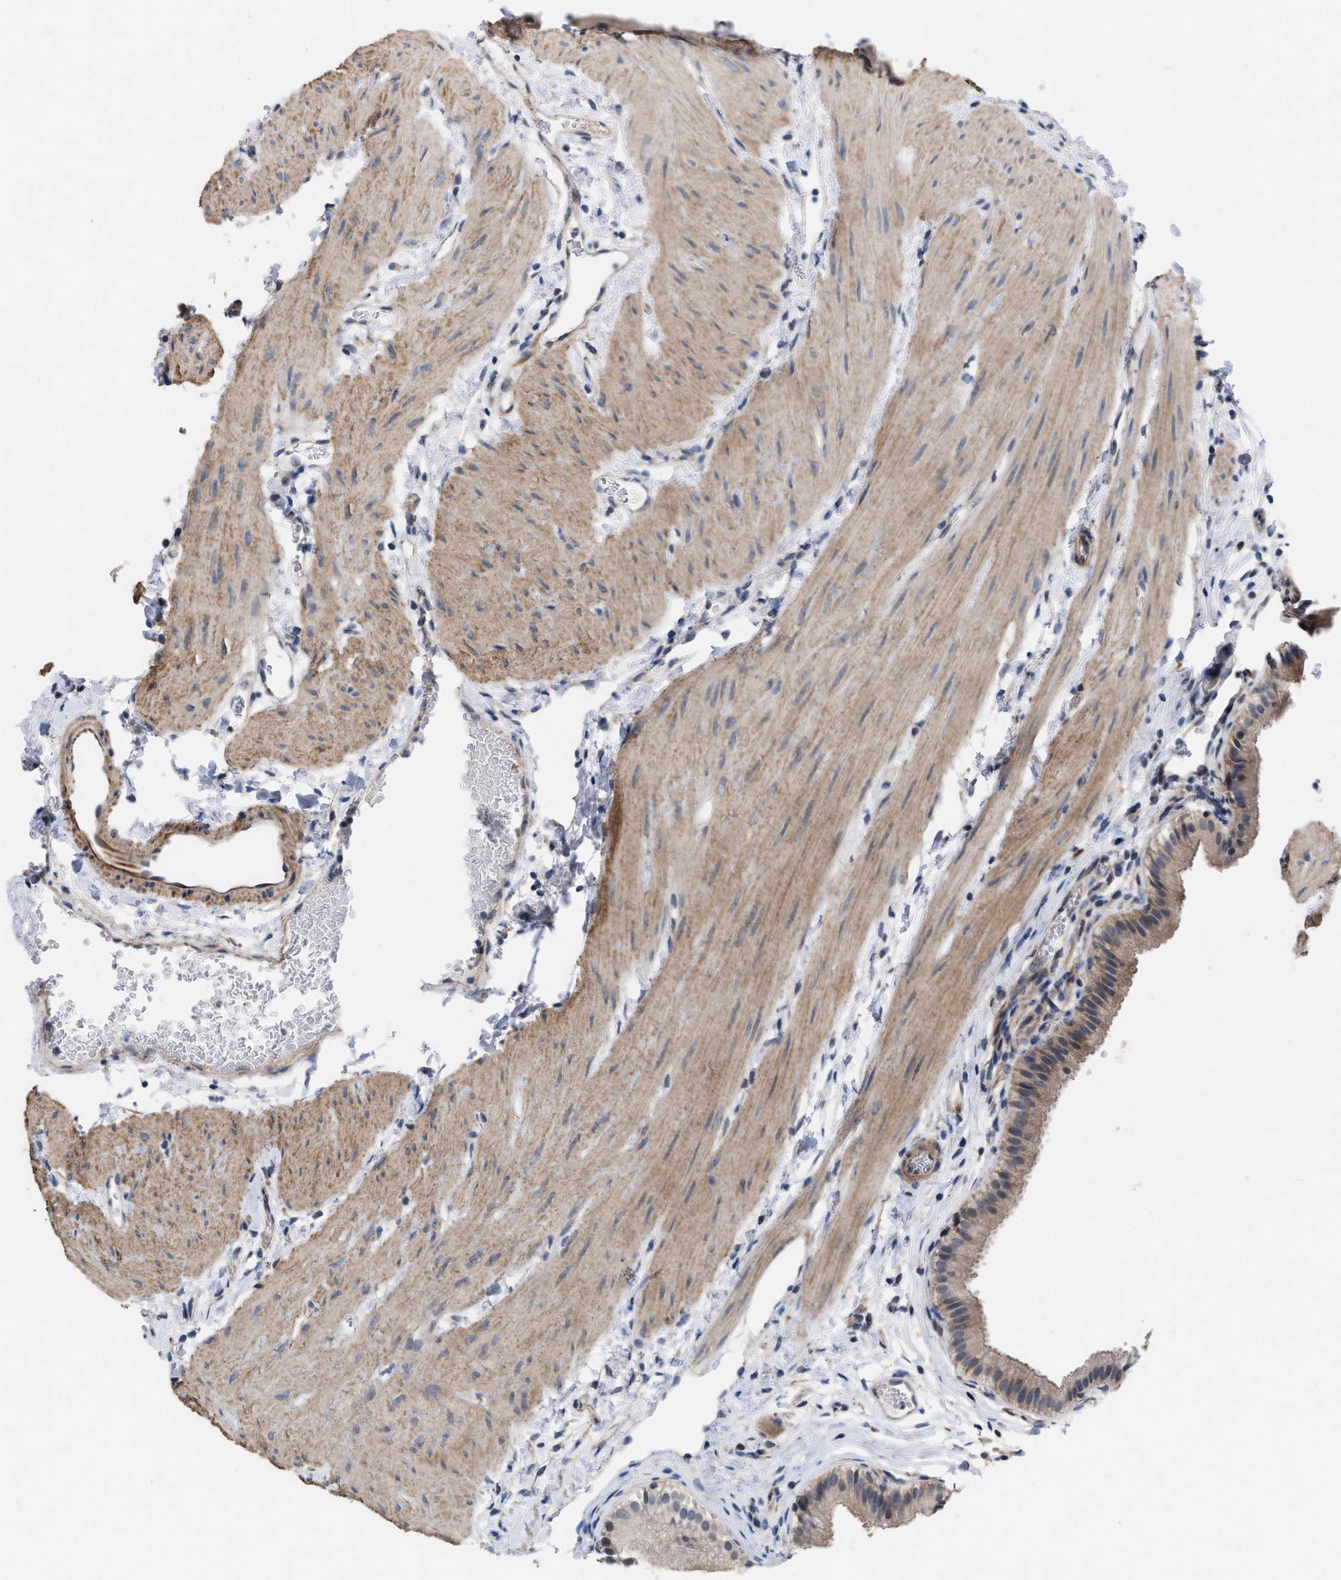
{"staining": {"intensity": "weak", "quantity": ">75%", "location": "cytoplasmic/membranous"}, "tissue": "gallbladder", "cell_type": "Glandular cells", "image_type": "normal", "snomed": [{"axis": "morphology", "description": "Normal tissue, NOS"}, {"axis": "topography", "description": "Gallbladder"}], "caption": "Glandular cells display low levels of weak cytoplasmic/membranous expression in approximately >75% of cells in unremarkable human gallbladder. The staining was performed using DAB to visualize the protein expression in brown, while the nuclei were stained in blue with hematoxylin (Magnification: 20x).", "gene": "TMEM131", "patient": {"sex": "female", "age": 26}}